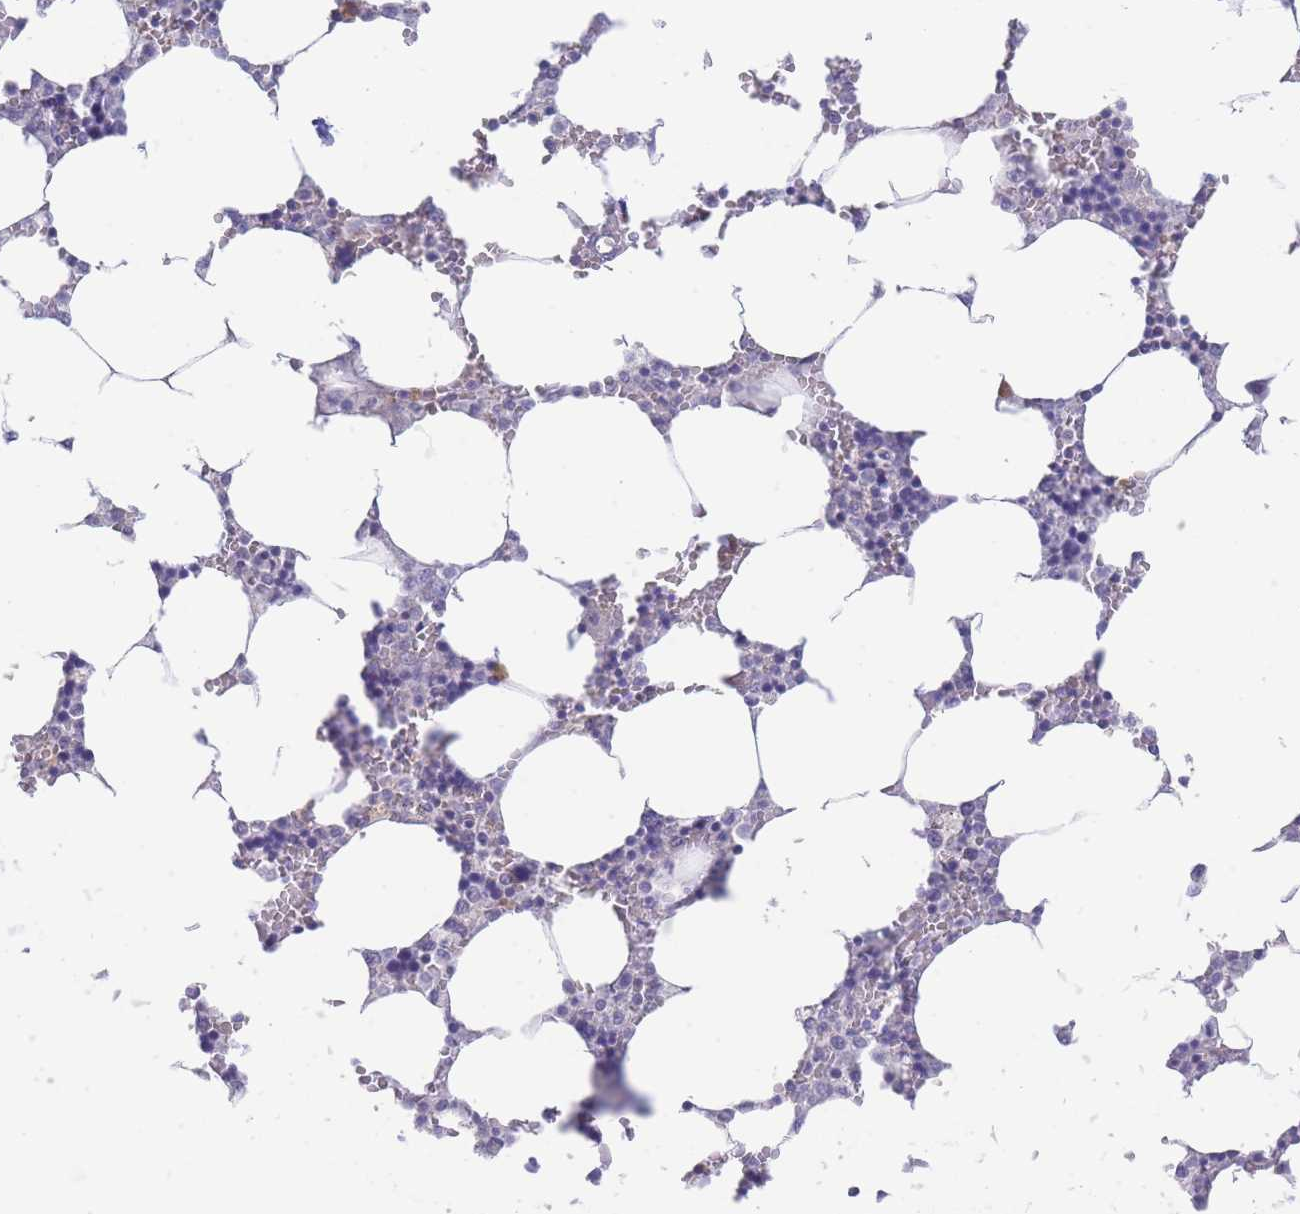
{"staining": {"intensity": "negative", "quantity": "none", "location": "none"}, "tissue": "bone marrow", "cell_type": "Hematopoietic cells", "image_type": "normal", "snomed": [{"axis": "morphology", "description": "Normal tissue, NOS"}, {"axis": "topography", "description": "Bone marrow"}], "caption": "Hematopoietic cells show no significant staining in normal bone marrow. Brightfield microscopy of immunohistochemistry stained with DAB (brown) and hematoxylin (blue), captured at high magnification.", "gene": "ASAP3", "patient": {"sex": "male", "age": 64}}